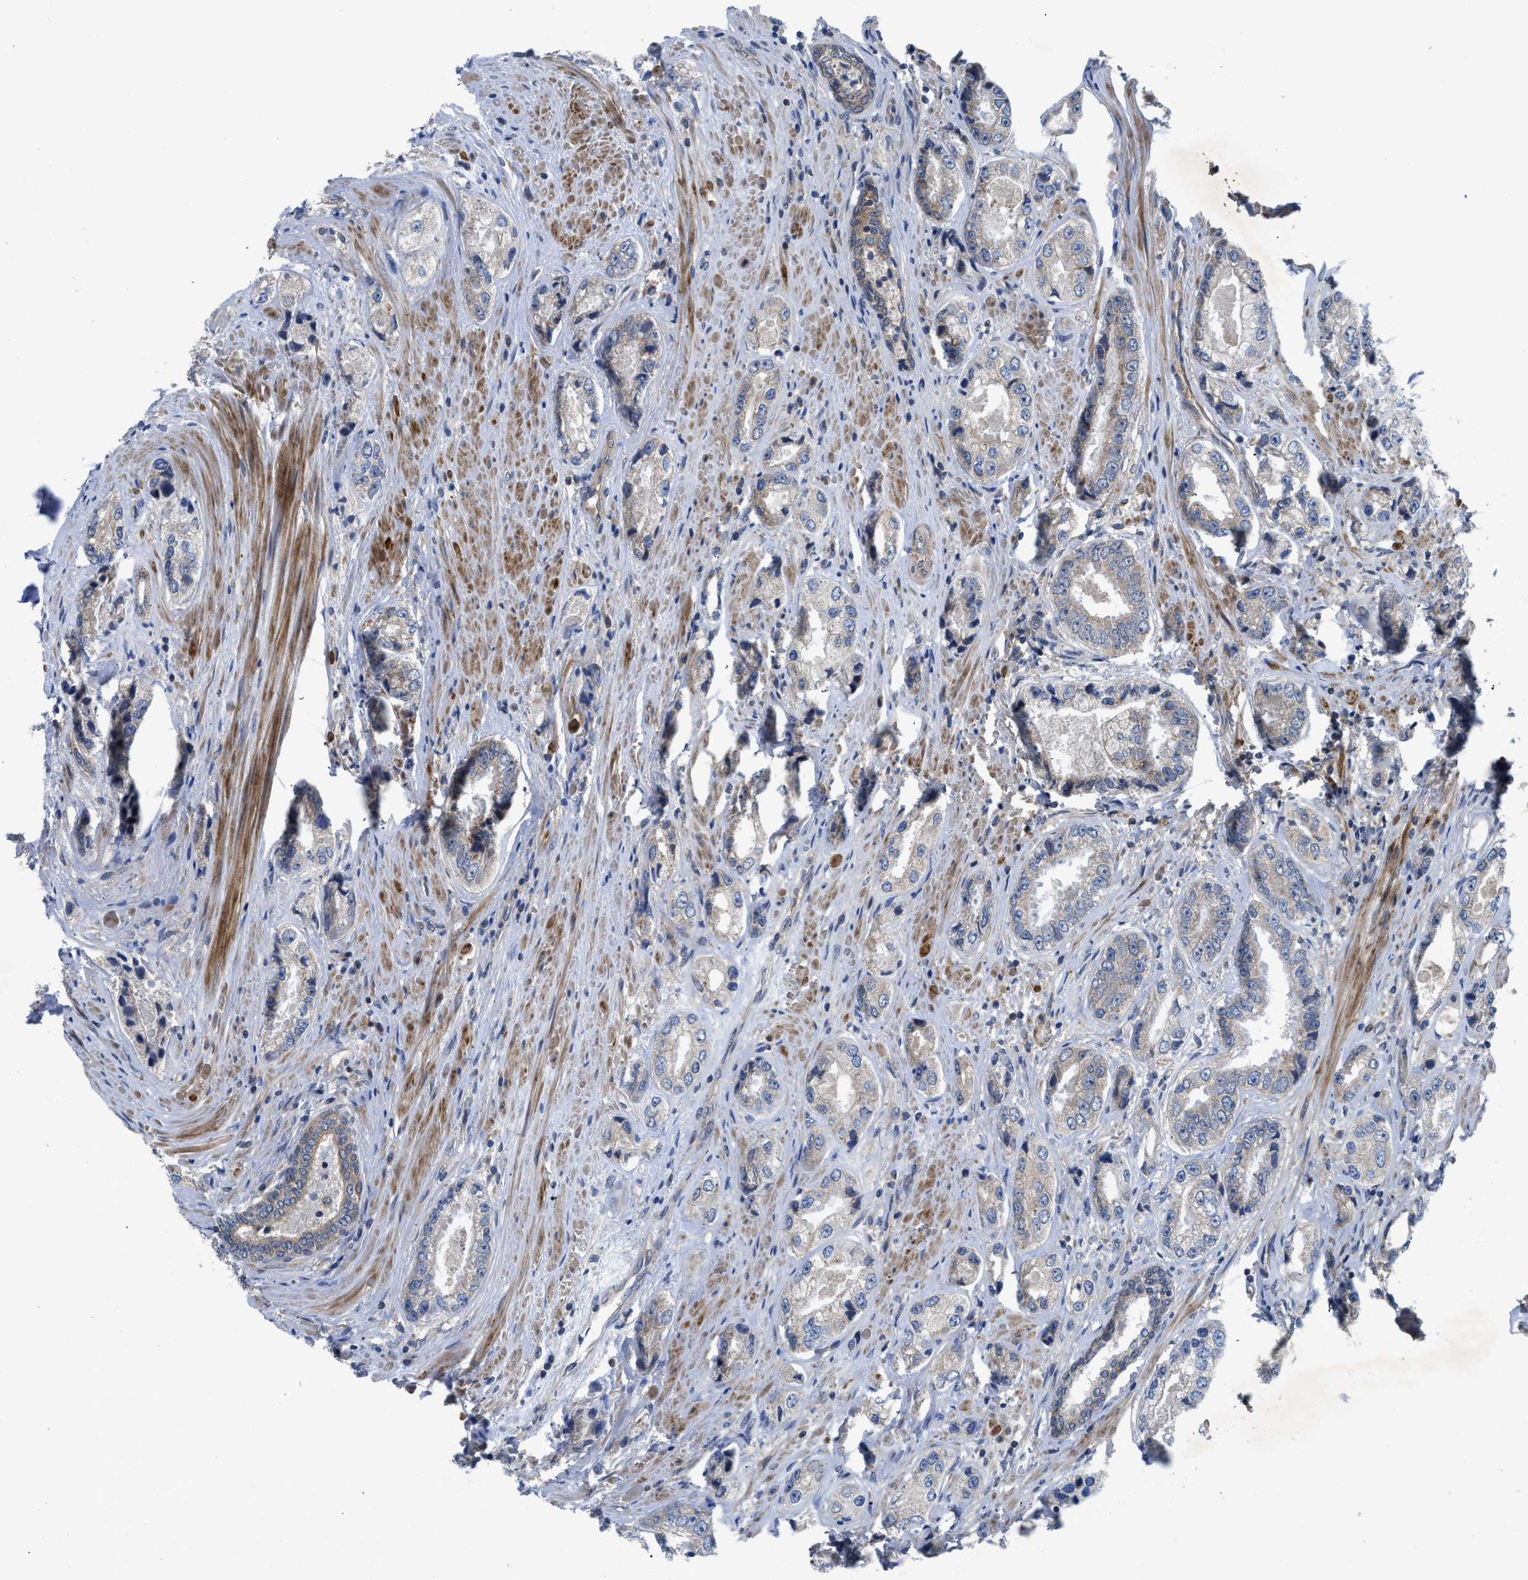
{"staining": {"intensity": "negative", "quantity": "none", "location": "none"}, "tissue": "prostate cancer", "cell_type": "Tumor cells", "image_type": "cancer", "snomed": [{"axis": "morphology", "description": "Adenocarcinoma, High grade"}, {"axis": "topography", "description": "Prostate"}], "caption": "The micrograph shows no staining of tumor cells in prostate cancer. (Brightfield microscopy of DAB IHC at high magnification).", "gene": "PANX1", "patient": {"sex": "male", "age": 61}}